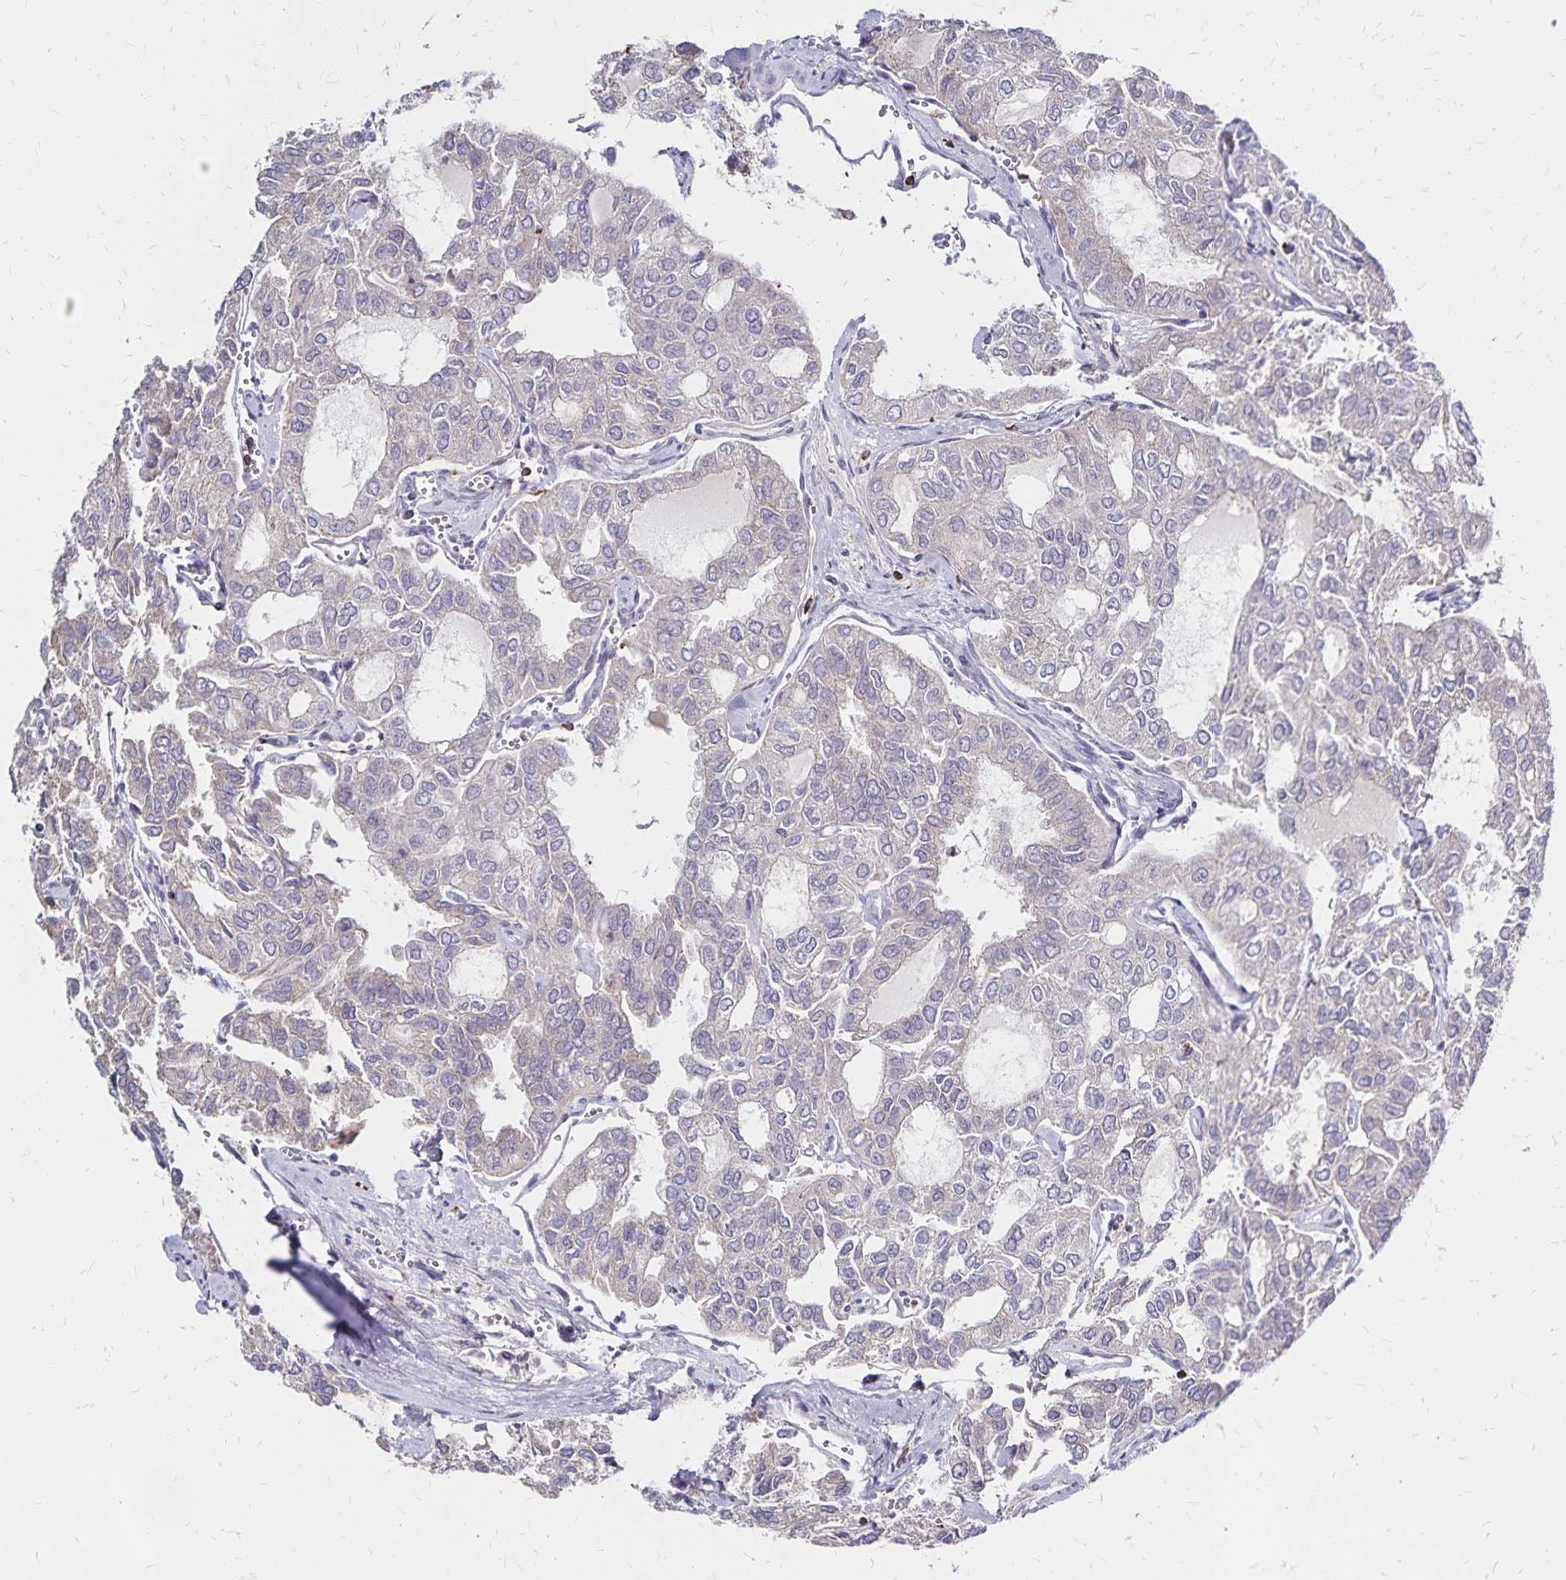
{"staining": {"intensity": "weak", "quantity": "25%-75%", "location": "cytoplasmic/membranous"}, "tissue": "thyroid cancer", "cell_type": "Tumor cells", "image_type": "cancer", "snomed": [{"axis": "morphology", "description": "Follicular adenoma carcinoma, NOS"}, {"axis": "topography", "description": "Thyroid gland"}], "caption": "An immunohistochemistry (IHC) image of neoplastic tissue is shown. Protein staining in brown highlights weak cytoplasmic/membranous positivity in thyroid cancer (follicular adenoma carcinoma) within tumor cells.", "gene": "NAGPA", "patient": {"sex": "male", "age": 75}}